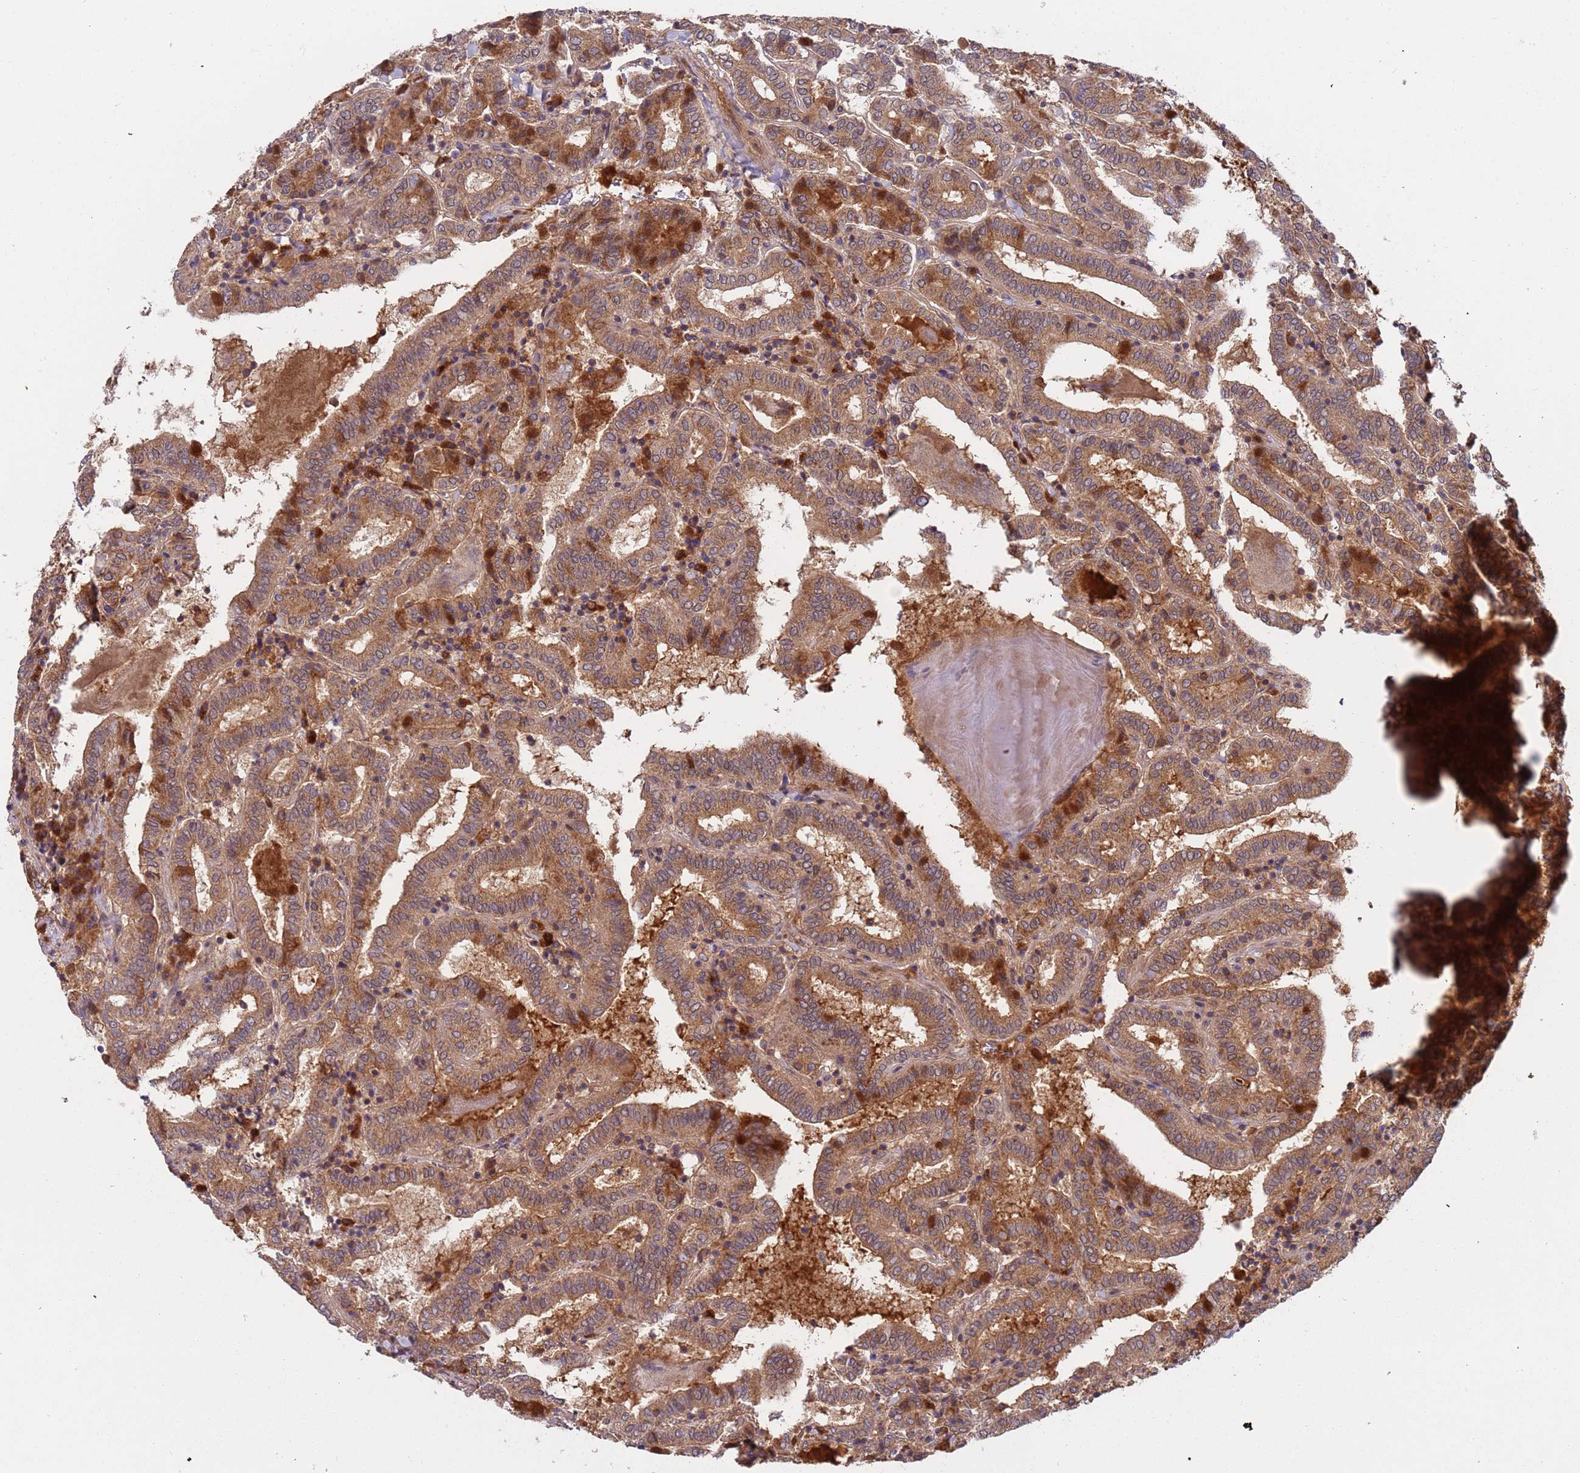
{"staining": {"intensity": "moderate", "quantity": ">75%", "location": "cytoplasmic/membranous"}, "tissue": "thyroid cancer", "cell_type": "Tumor cells", "image_type": "cancer", "snomed": [{"axis": "morphology", "description": "Papillary adenocarcinoma, NOS"}, {"axis": "topography", "description": "Thyroid gland"}], "caption": "Thyroid cancer stained for a protein (brown) reveals moderate cytoplasmic/membranous positive expression in about >75% of tumor cells.", "gene": "OR5A2", "patient": {"sex": "female", "age": 72}}